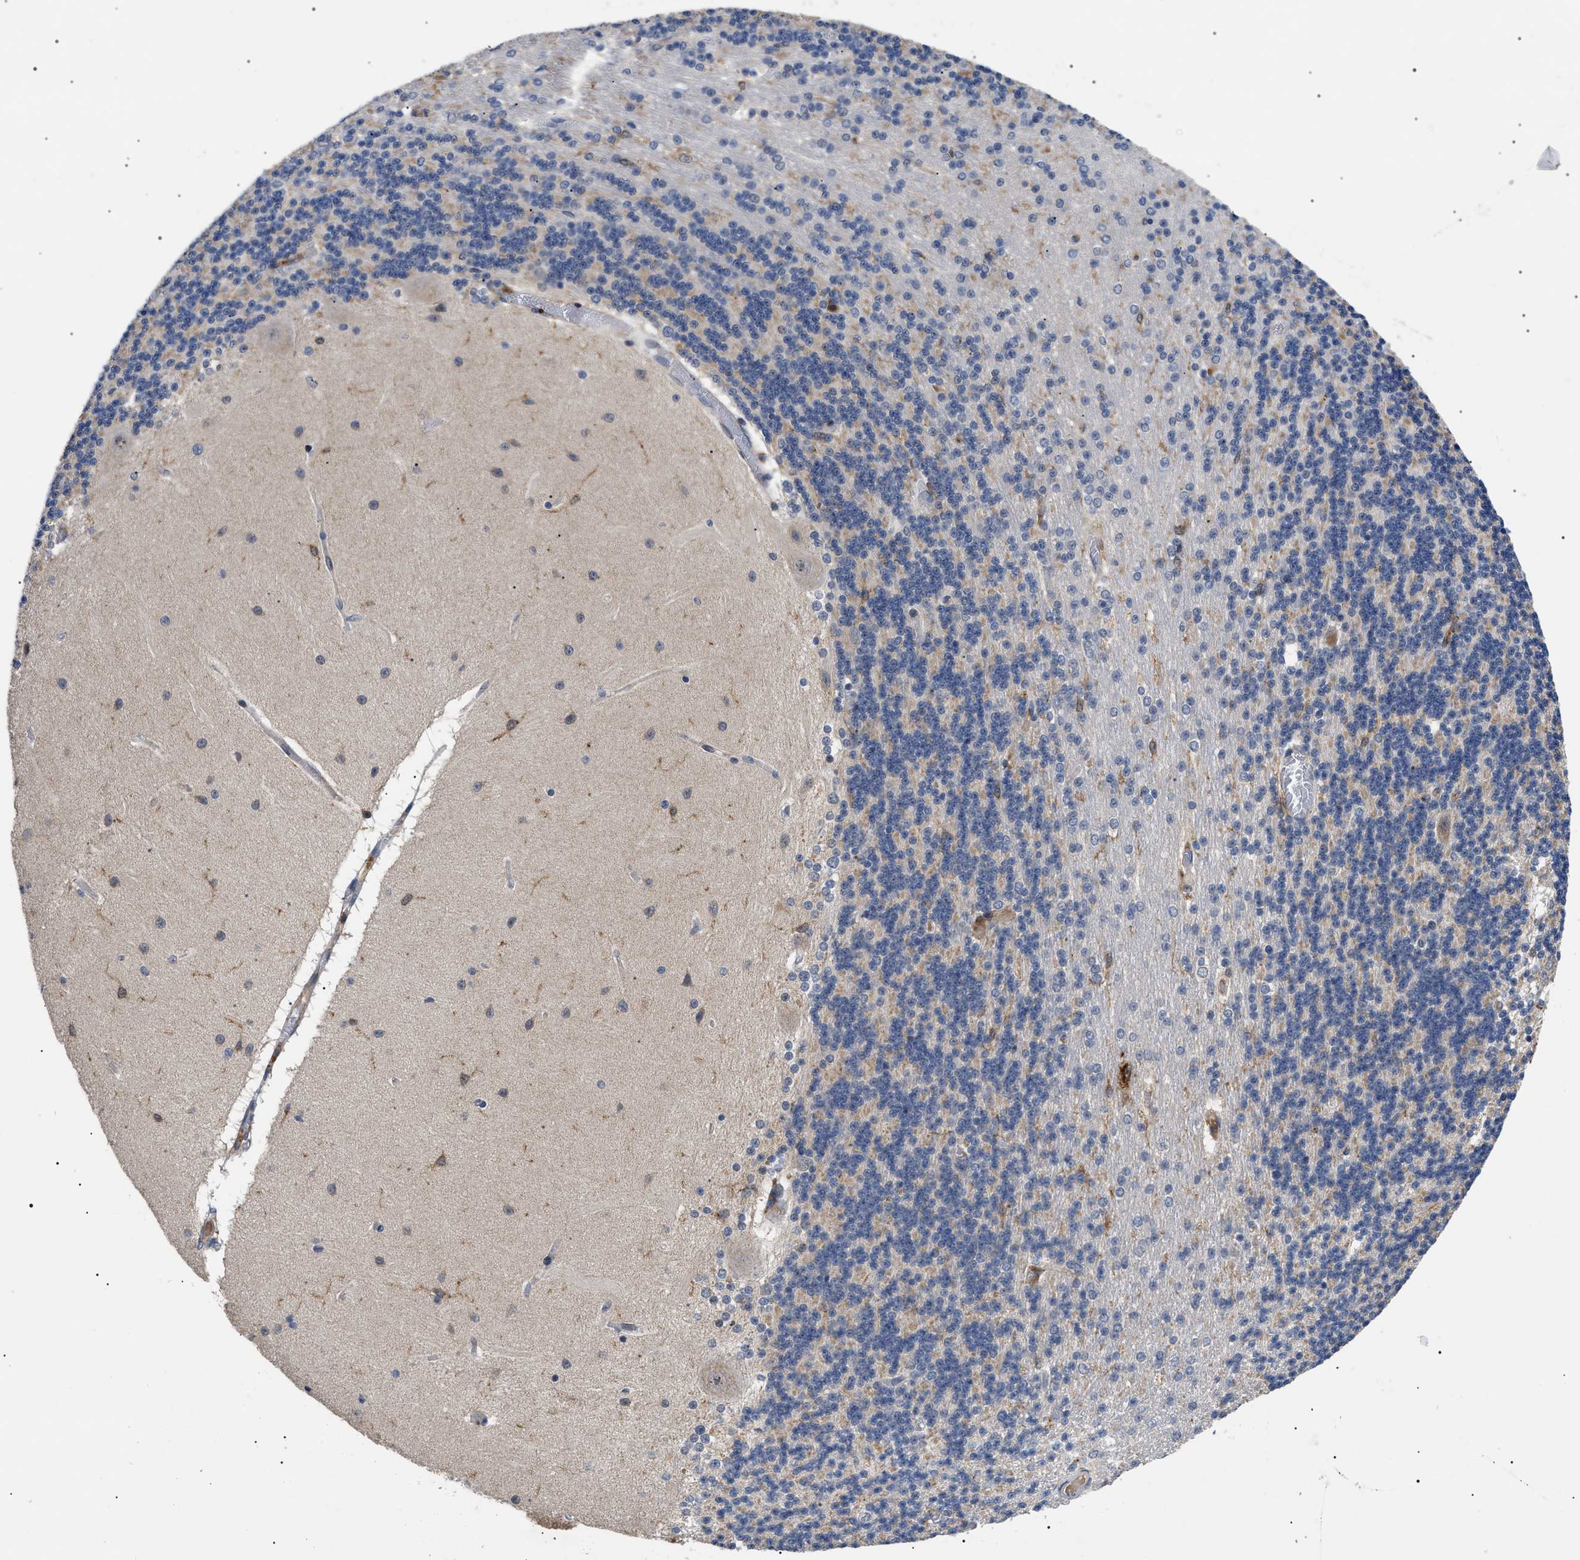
{"staining": {"intensity": "weak", "quantity": ">75%", "location": "cytoplasmic/membranous"}, "tissue": "cerebellum", "cell_type": "Cells in granular layer", "image_type": "normal", "snomed": [{"axis": "morphology", "description": "Normal tissue, NOS"}, {"axis": "topography", "description": "Cerebellum"}], "caption": "Protein staining displays weak cytoplasmic/membranous positivity in approximately >75% of cells in granular layer in unremarkable cerebellum.", "gene": "CD300A", "patient": {"sex": "female", "age": 54}}